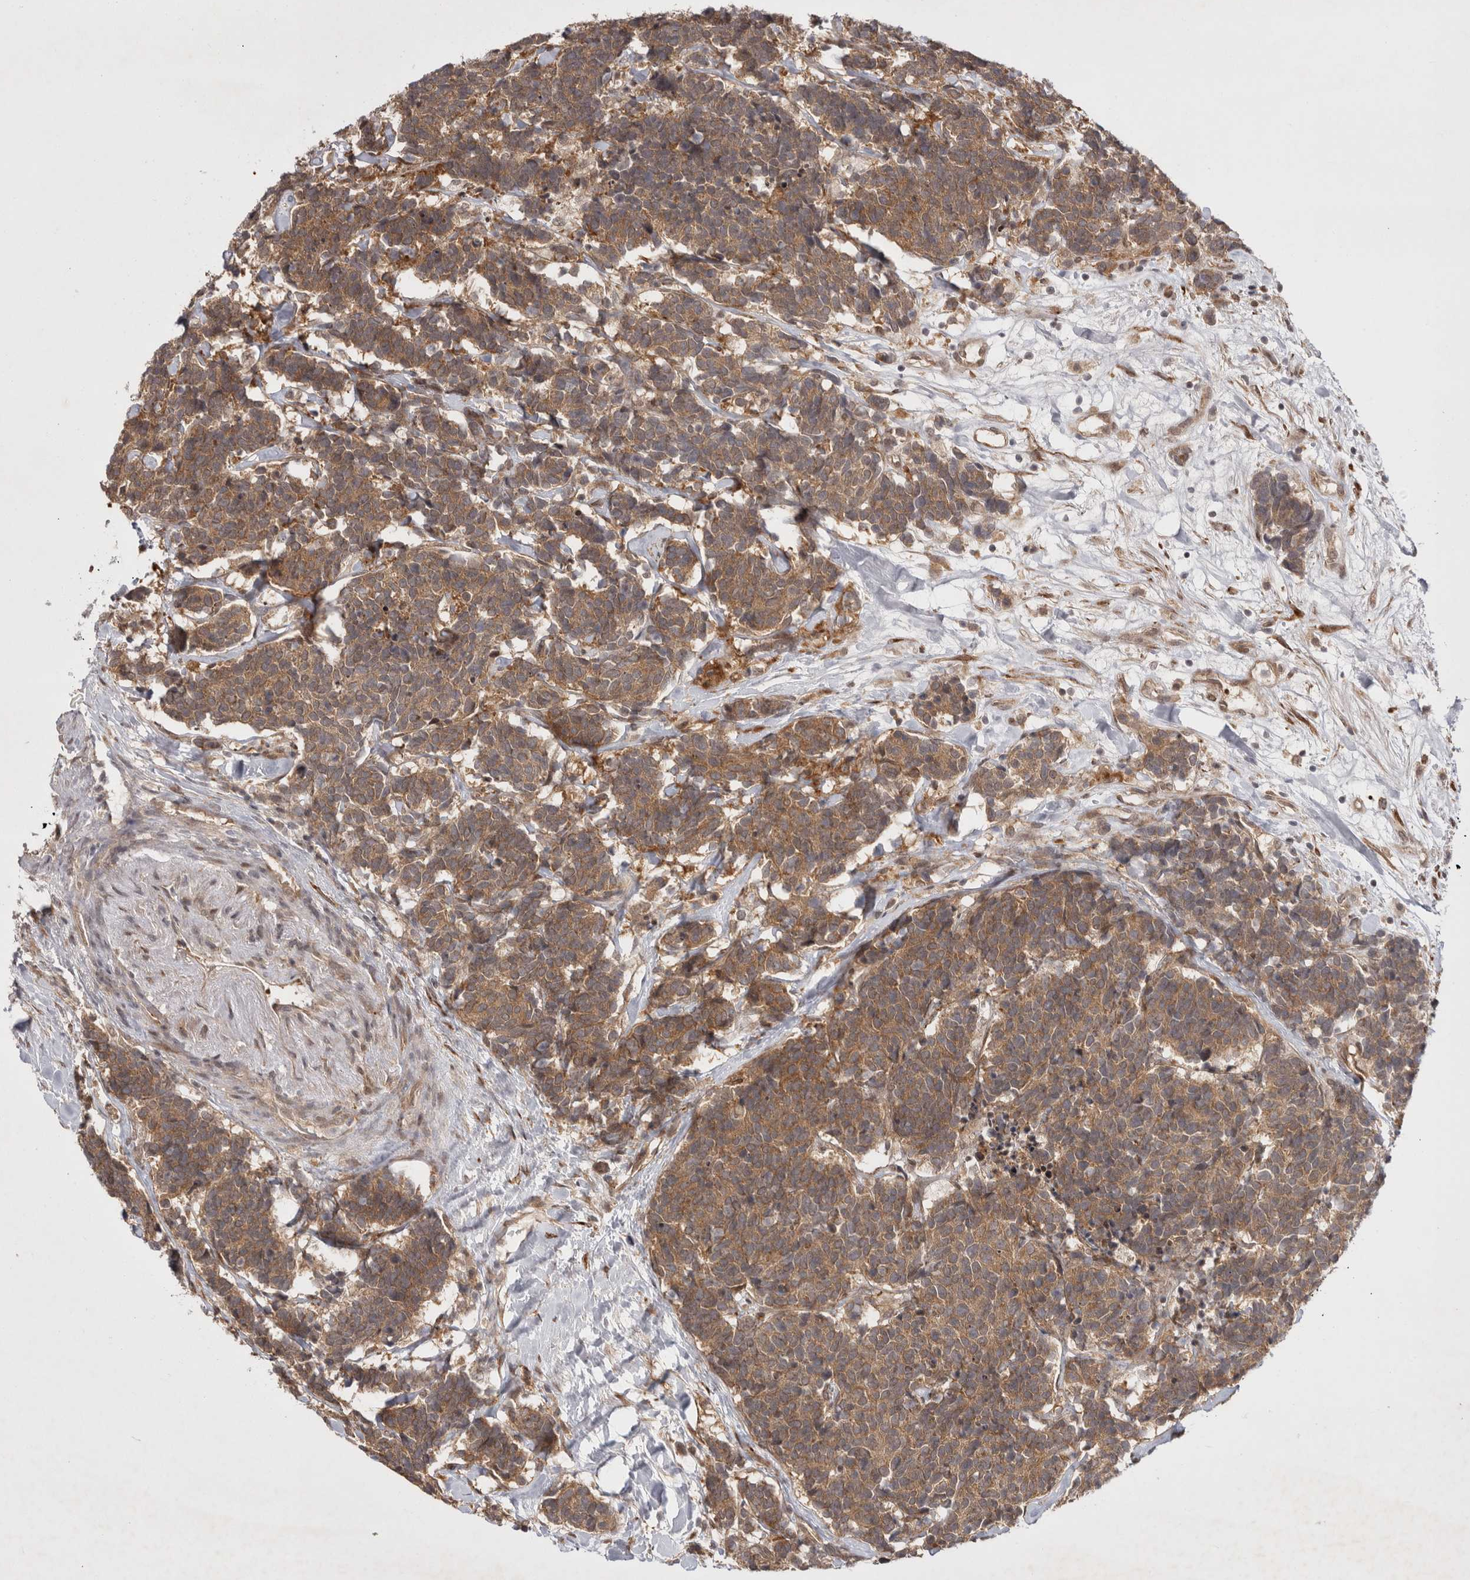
{"staining": {"intensity": "moderate", "quantity": ">75%", "location": "cytoplasmic/membranous"}, "tissue": "carcinoid", "cell_type": "Tumor cells", "image_type": "cancer", "snomed": [{"axis": "morphology", "description": "Carcinoma, NOS"}, {"axis": "morphology", "description": "Carcinoid, malignant, NOS"}, {"axis": "topography", "description": "Urinary bladder"}], "caption": "Approximately >75% of tumor cells in carcinoid reveal moderate cytoplasmic/membranous protein staining as visualized by brown immunohistochemical staining.", "gene": "ZNF318", "patient": {"sex": "male", "age": 57}}